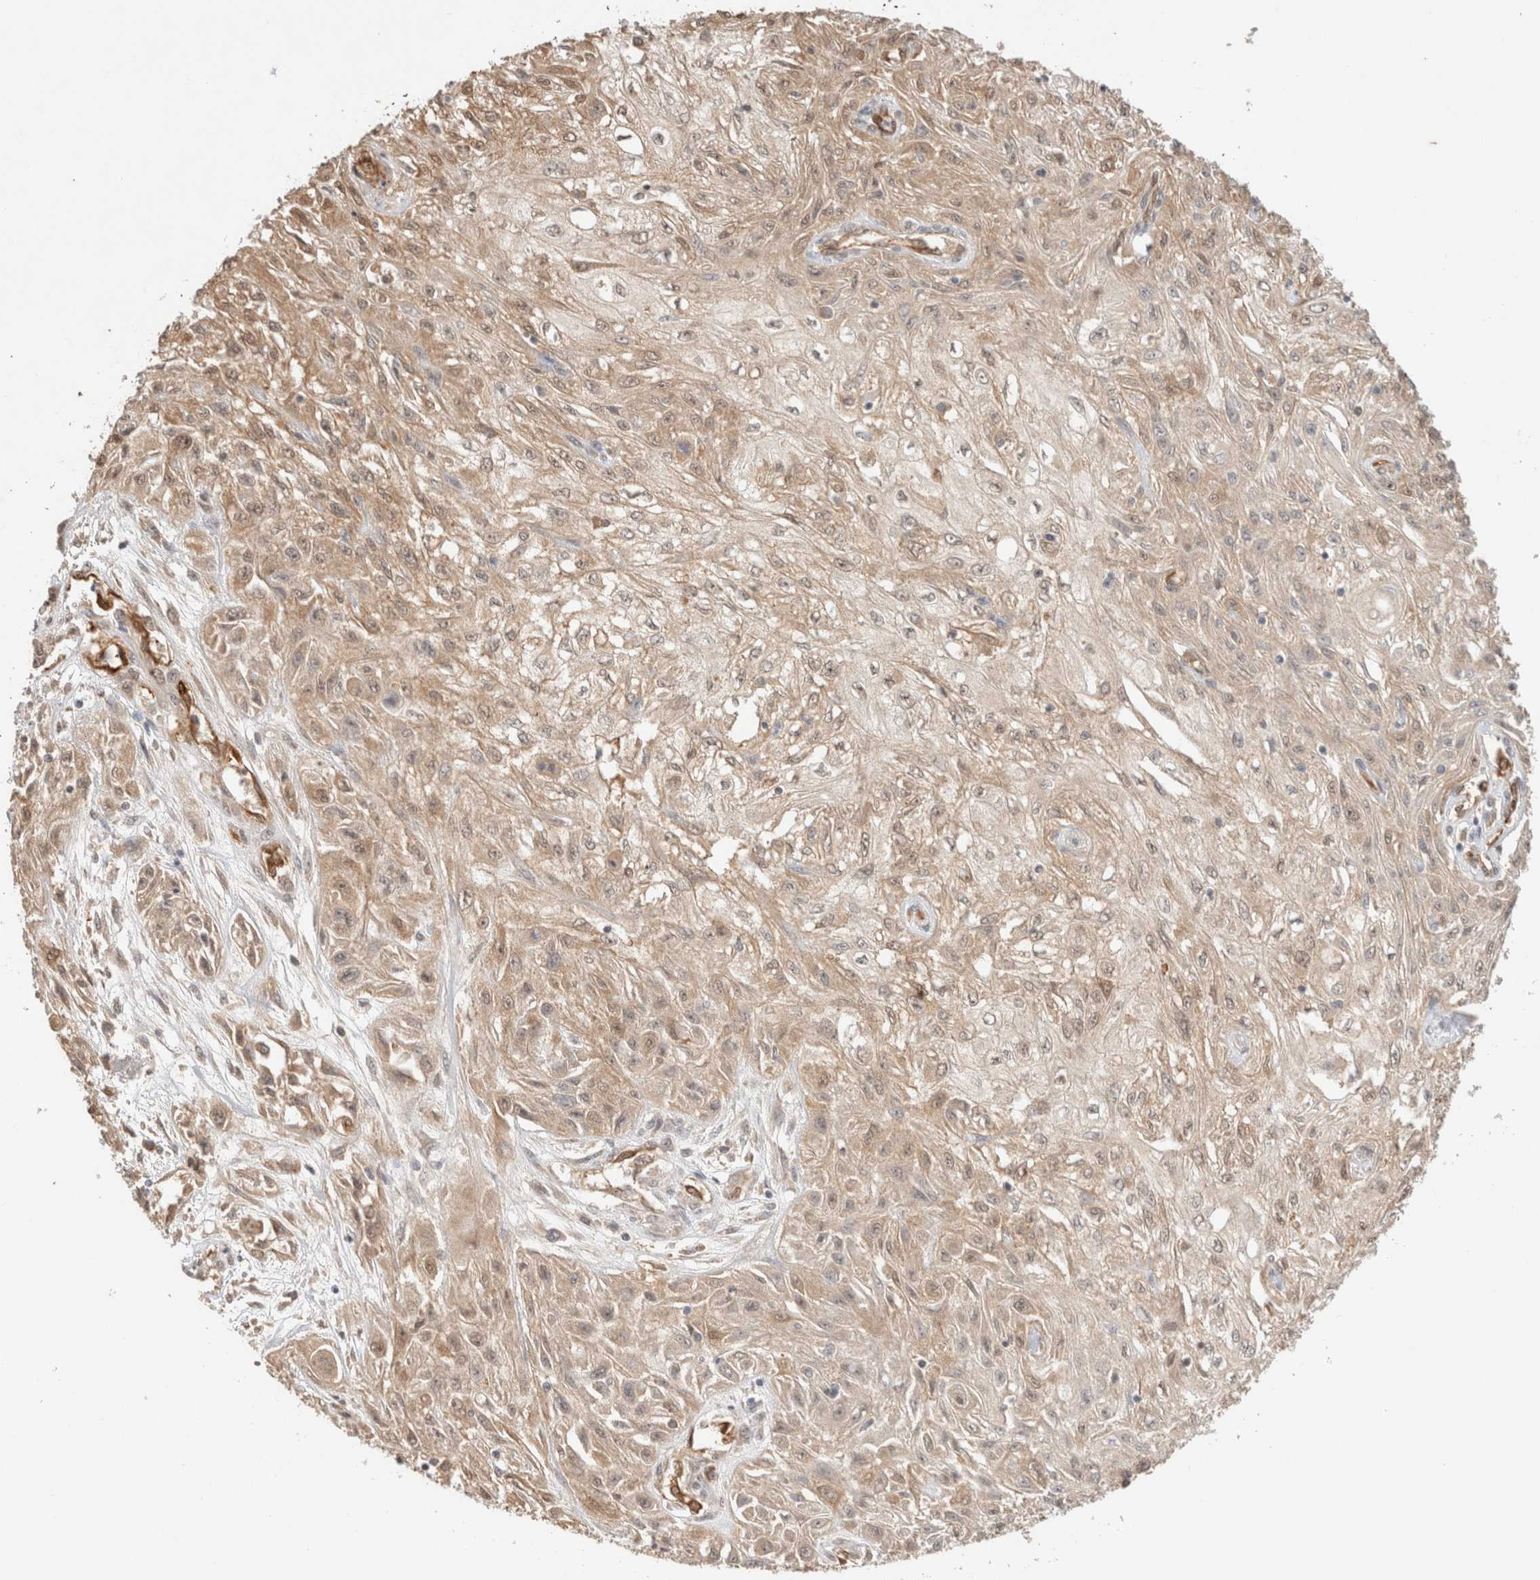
{"staining": {"intensity": "weak", "quantity": ">75%", "location": "cytoplasmic/membranous,nuclear"}, "tissue": "skin cancer", "cell_type": "Tumor cells", "image_type": "cancer", "snomed": [{"axis": "morphology", "description": "Squamous cell carcinoma, NOS"}, {"axis": "morphology", "description": "Squamous cell carcinoma, metastatic, NOS"}, {"axis": "topography", "description": "Skin"}, {"axis": "topography", "description": "Lymph node"}], "caption": "IHC staining of skin cancer, which exhibits low levels of weak cytoplasmic/membranous and nuclear expression in about >75% of tumor cells indicating weak cytoplasmic/membranous and nuclear protein positivity. The staining was performed using DAB (3,3'-diaminobenzidine) (brown) for protein detection and nuclei were counterstained in hematoxylin (blue).", "gene": "CA13", "patient": {"sex": "male", "age": 75}}